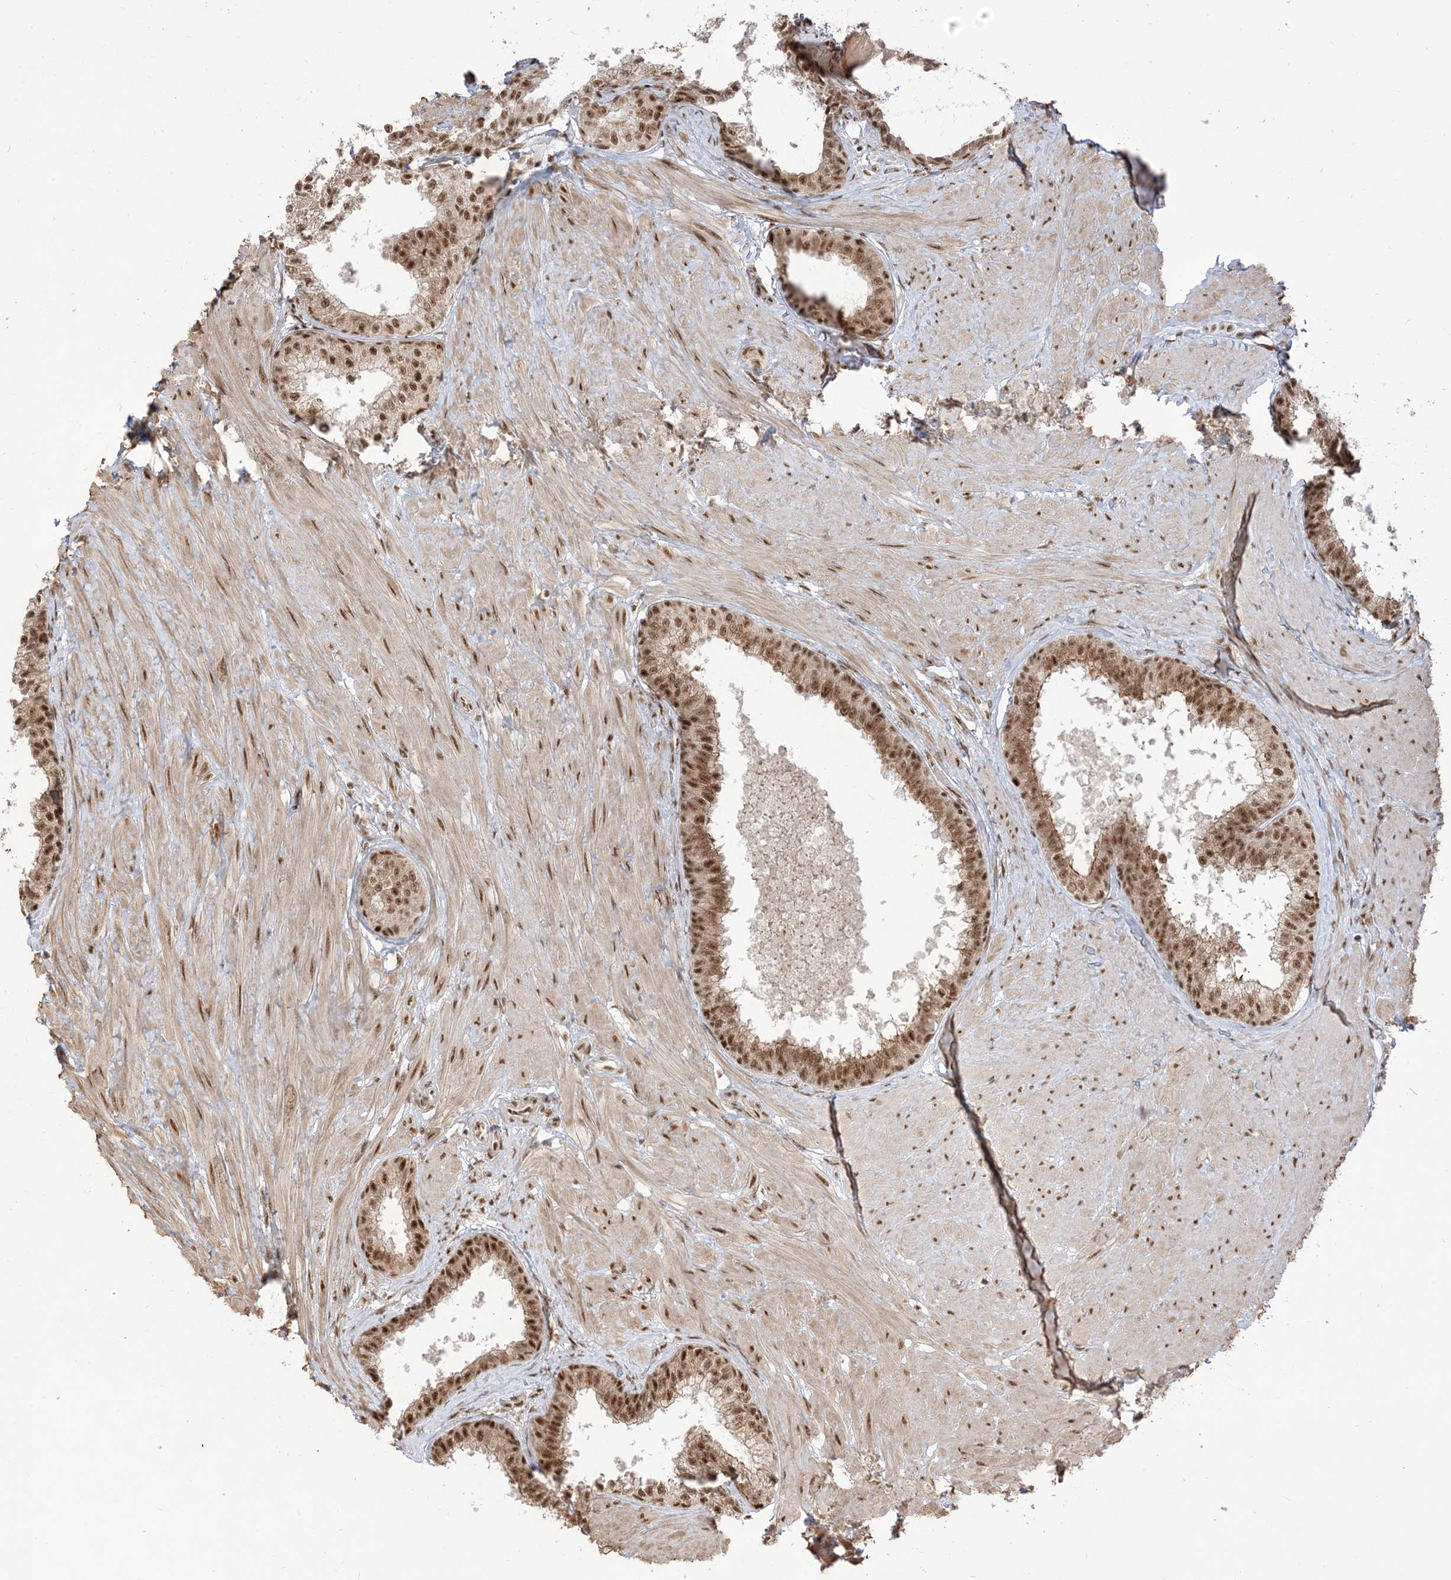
{"staining": {"intensity": "moderate", "quantity": ">75%", "location": "cytoplasmic/membranous,nuclear"}, "tissue": "prostate", "cell_type": "Glandular cells", "image_type": "normal", "snomed": [{"axis": "morphology", "description": "Normal tissue, NOS"}, {"axis": "topography", "description": "Prostate"}], "caption": "Glandular cells show medium levels of moderate cytoplasmic/membranous,nuclear staining in about >75% of cells in normal human prostate.", "gene": "ARGLU1", "patient": {"sex": "male", "age": 48}}